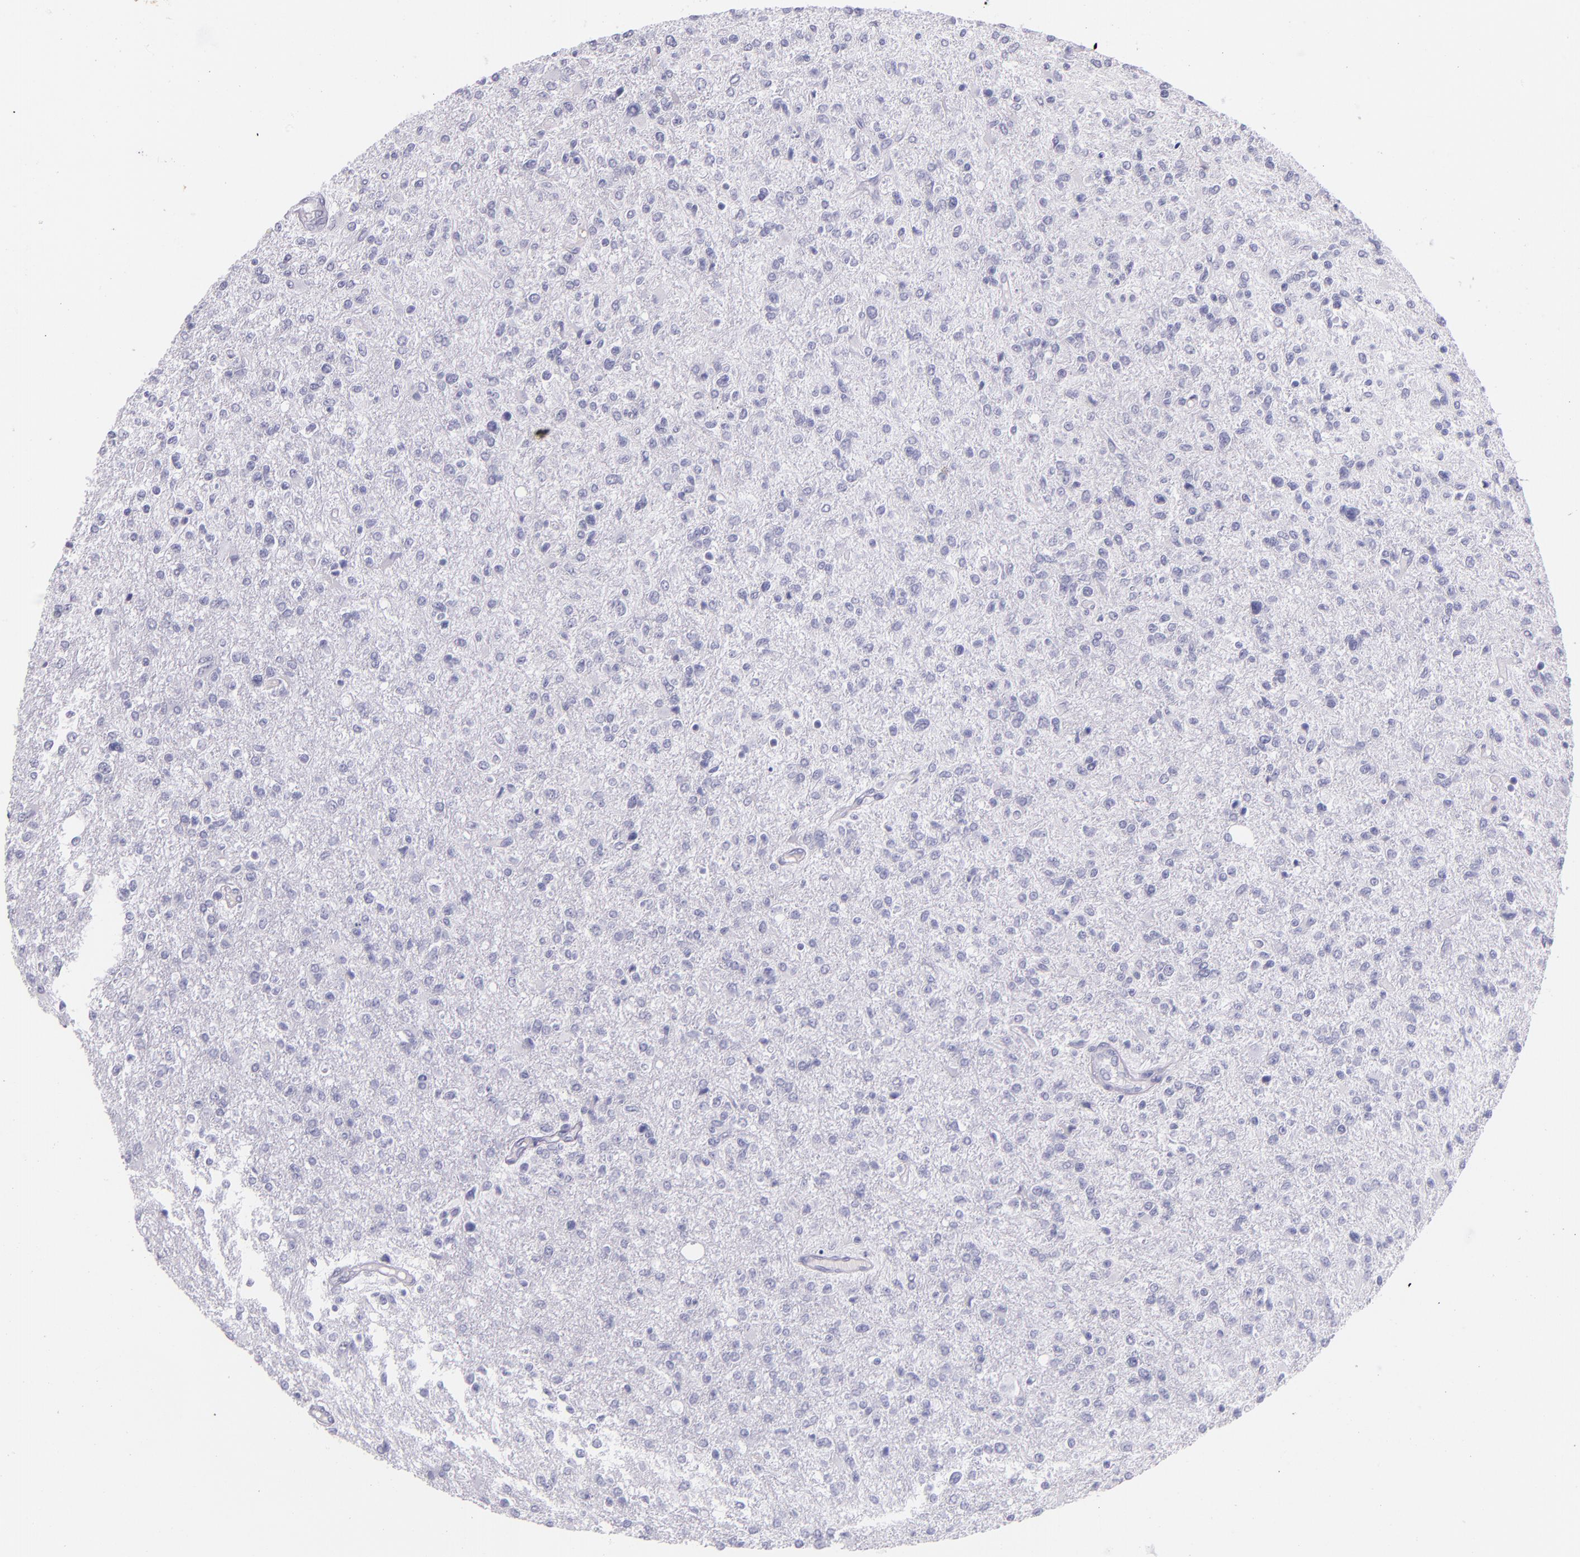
{"staining": {"intensity": "negative", "quantity": "none", "location": "none"}, "tissue": "glioma", "cell_type": "Tumor cells", "image_type": "cancer", "snomed": [{"axis": "morphology", "description": "Glioma, malignant, High grade"}, {"axis": "topography", "description": "Cerebral cortex"}], "caption": "Protein analysis of glioma demonstrates no significant staining in tumor cells.", "gene": "IRF4", "patient": {"sex": "male", "age": 76}}